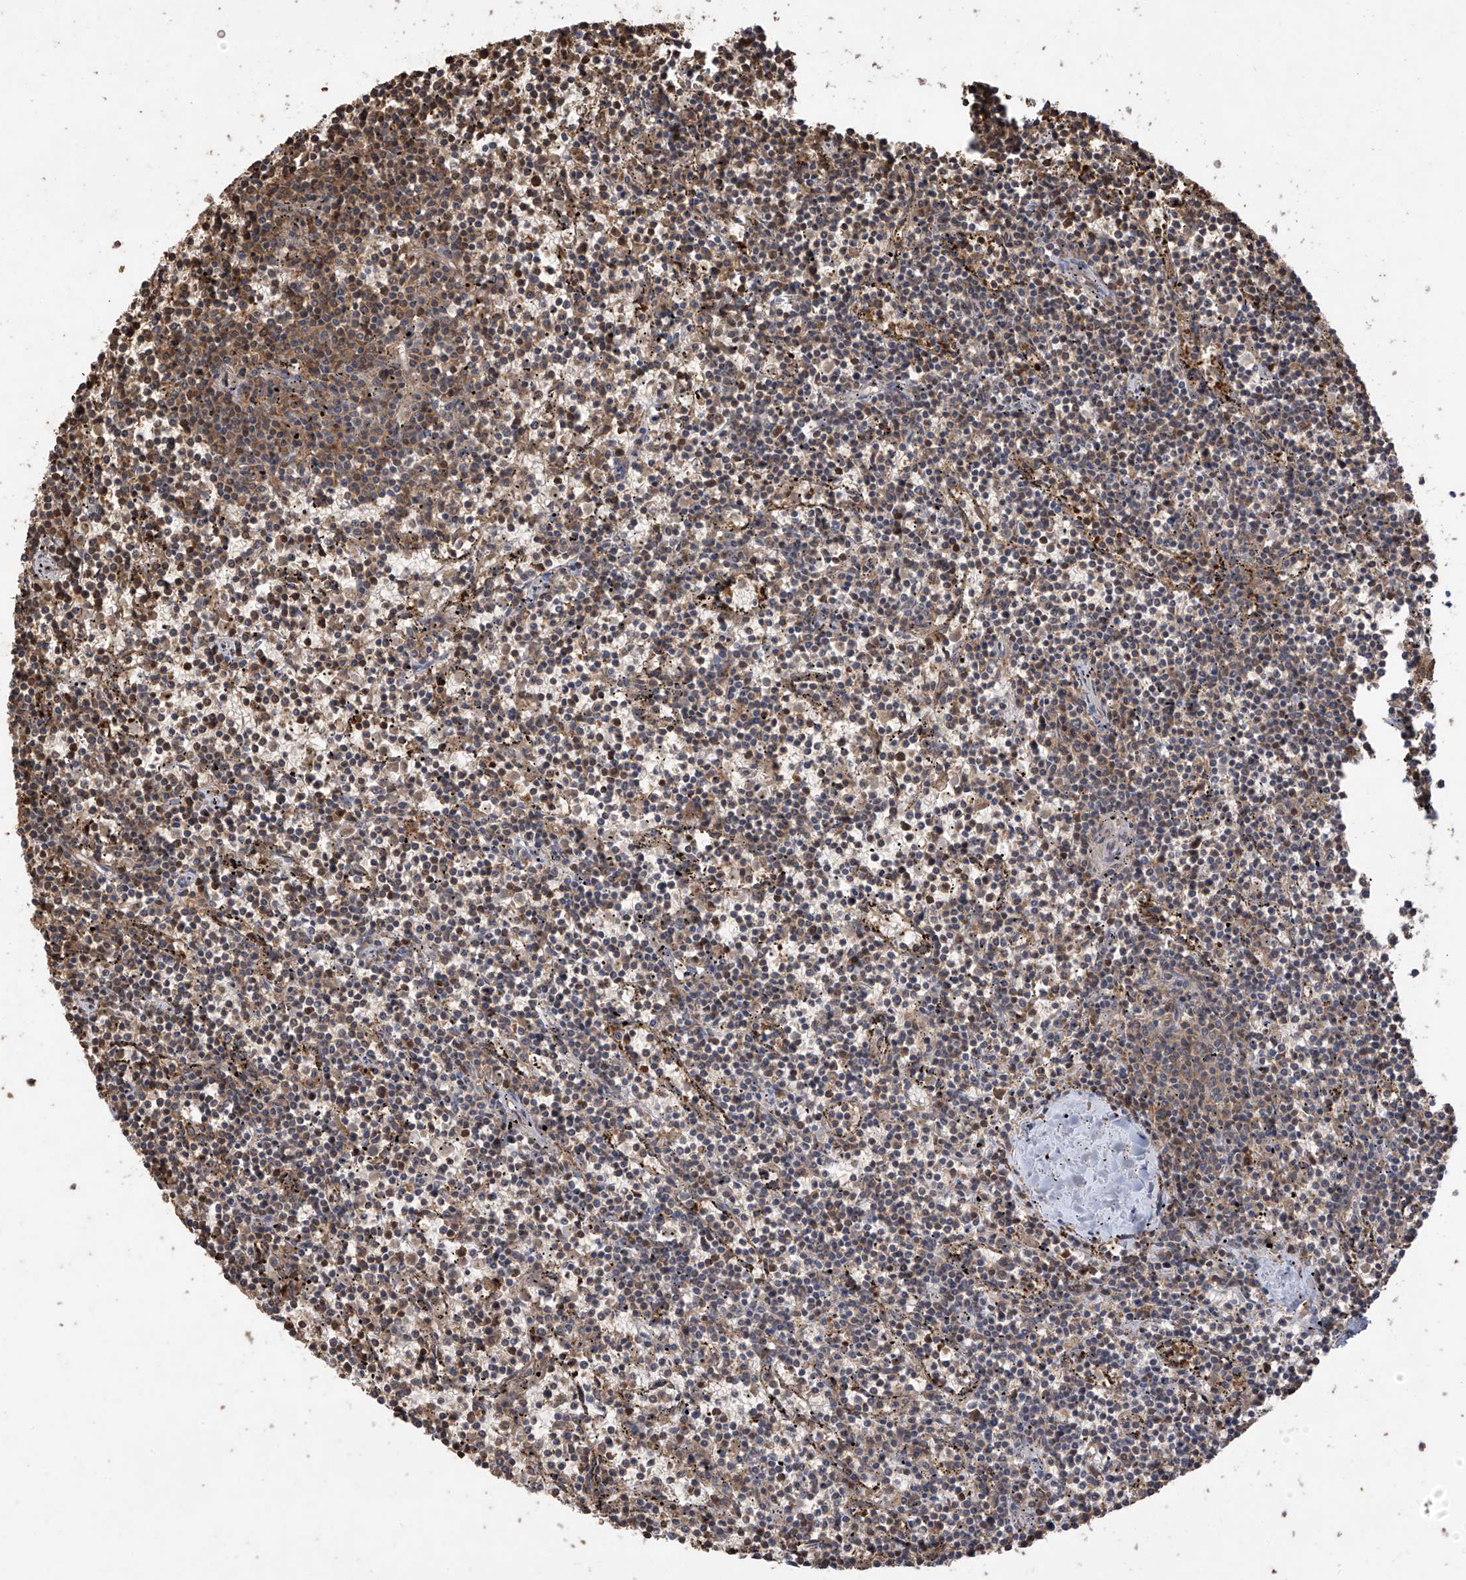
{"staining": {"intensity": "weak", "quantity": "25%-75%", "location": "cytoplasmic/membranous"}, "tissue": "lymphoma", "cell_type": "Tumor cells", "image_type": "cancer", "snomed": [{"axis": "morphology", "description": "Malignant lymphoma, non-Hodgkin's type, Low grade"}, {"axis": "topography", "description": "Spleen"}], "caption": "Human malignant lymphoma, non-Hodgkin's type (low-grade) stained with a brown dye displays weak cytoplasmic/membranous positive positivity in approximately 25%-75% of tumor cells.", "gene": "PNPT1", "patient": {"sex": "female", "age": 50}}